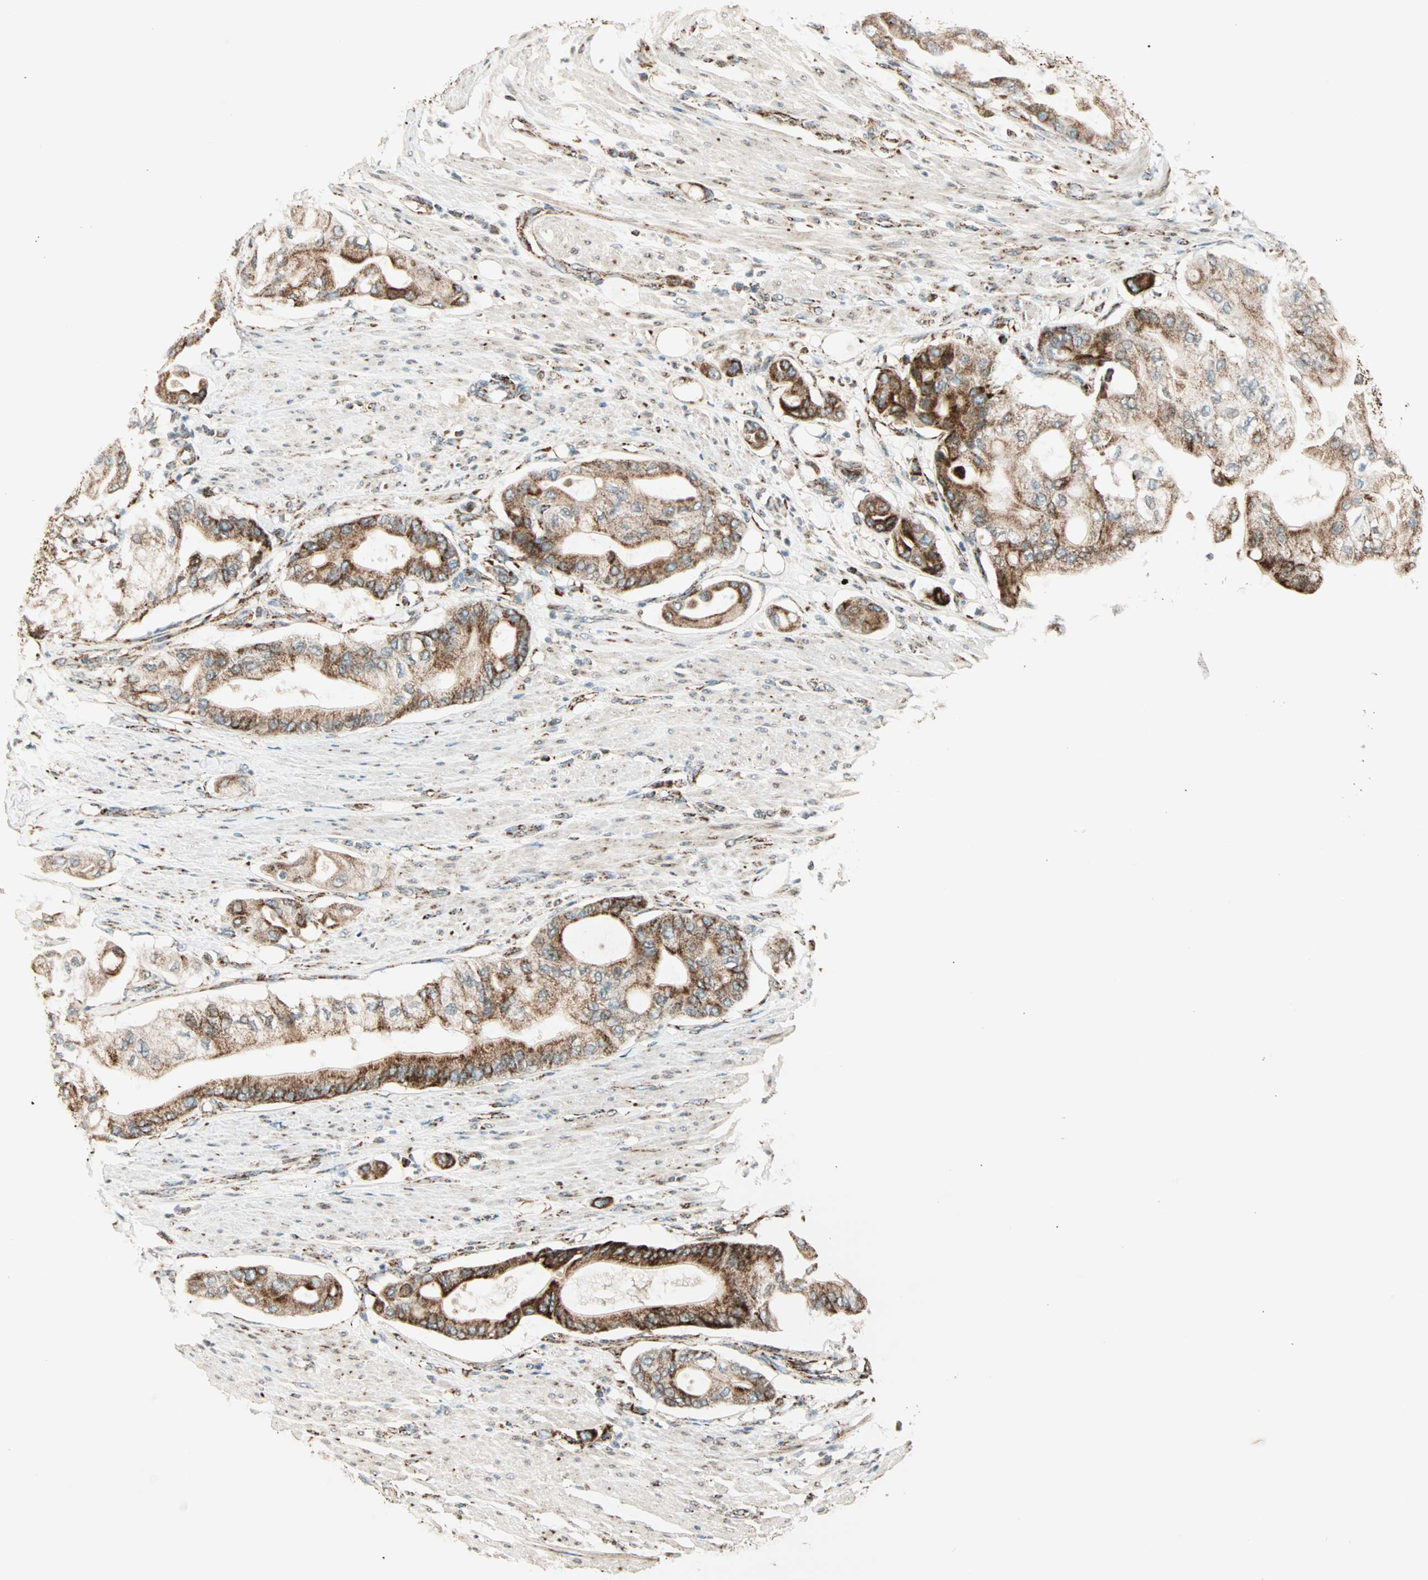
{"staining": {"intensity": "moderate", "quantity": ">75%", "location": "cytoplasmic/membranous"}, "tissue": "pancreatic cancer", "cell_type": "Tumor cells", "image_type": "cancer", "snomed": [{"axis": "morphology", "description": "Adenocarcinoma, NOS"}, {"axis": "morphology", "description": "Adenocarcinoma, metastatic, NOS"}, {"axis": "topography", "description": "Lymph node"}, {"axis": "topography", "description": "Pancreas"}, {"axis": "topography", "description": "Duodenum"}], "caption": "Brown immunohistochemical staining in pancreatic cancer (adenocarcinoma) exhibits moderate cytoplasmic/membranous staining in approximately >75% of tumor cells.", "gene": "SPRY4", "patient": {"sex": "female", "age": 64}}